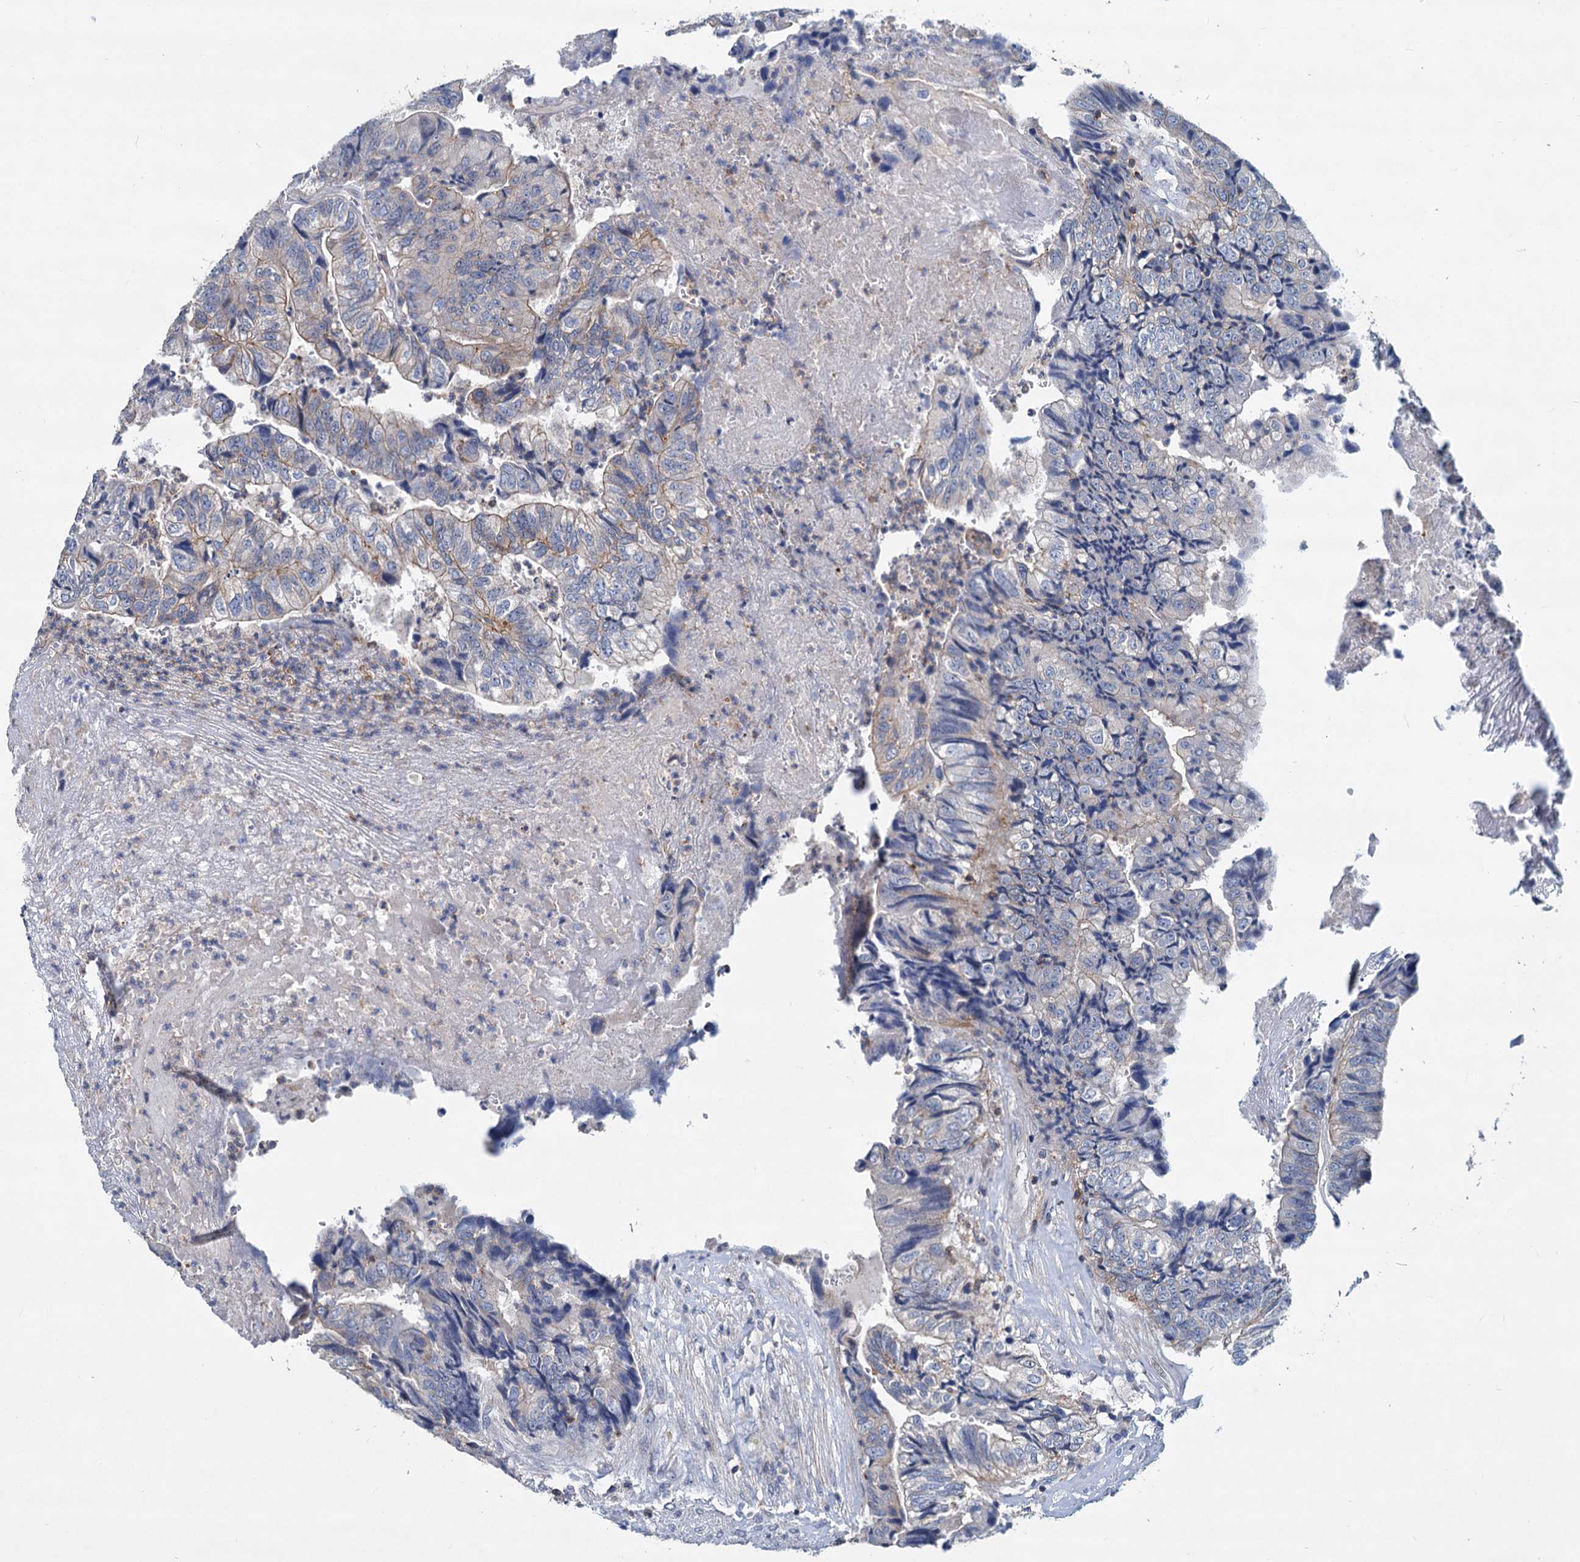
{"staining": {"intensity": "weak", "quantity": "25%-75%", "location": "cytoplasmic/membranous"}, "tissue": "colorectal cancer", "cell_type": "Tumor cells", "image_type": "cancer", "snomed": [{"axis": "morphology", "description": "Adenocarcinoma, NOS"}, {"axis": "topography", "description": "Colon"}], "caption": "DAB immunohistochemical staining of adenocarcinoma (colorectal) reveals weak cytoplasmic/membranous protein staining in approximately 25%-75% of tumor cells. (Stains: DAB (3,3'-diaminobenzidine) in brown, nuclei in blue, Microscopy: brightfield microscopy at high magnification).", "gene": "LRCH4", "patient": {"sex": "female", "age": 67}}